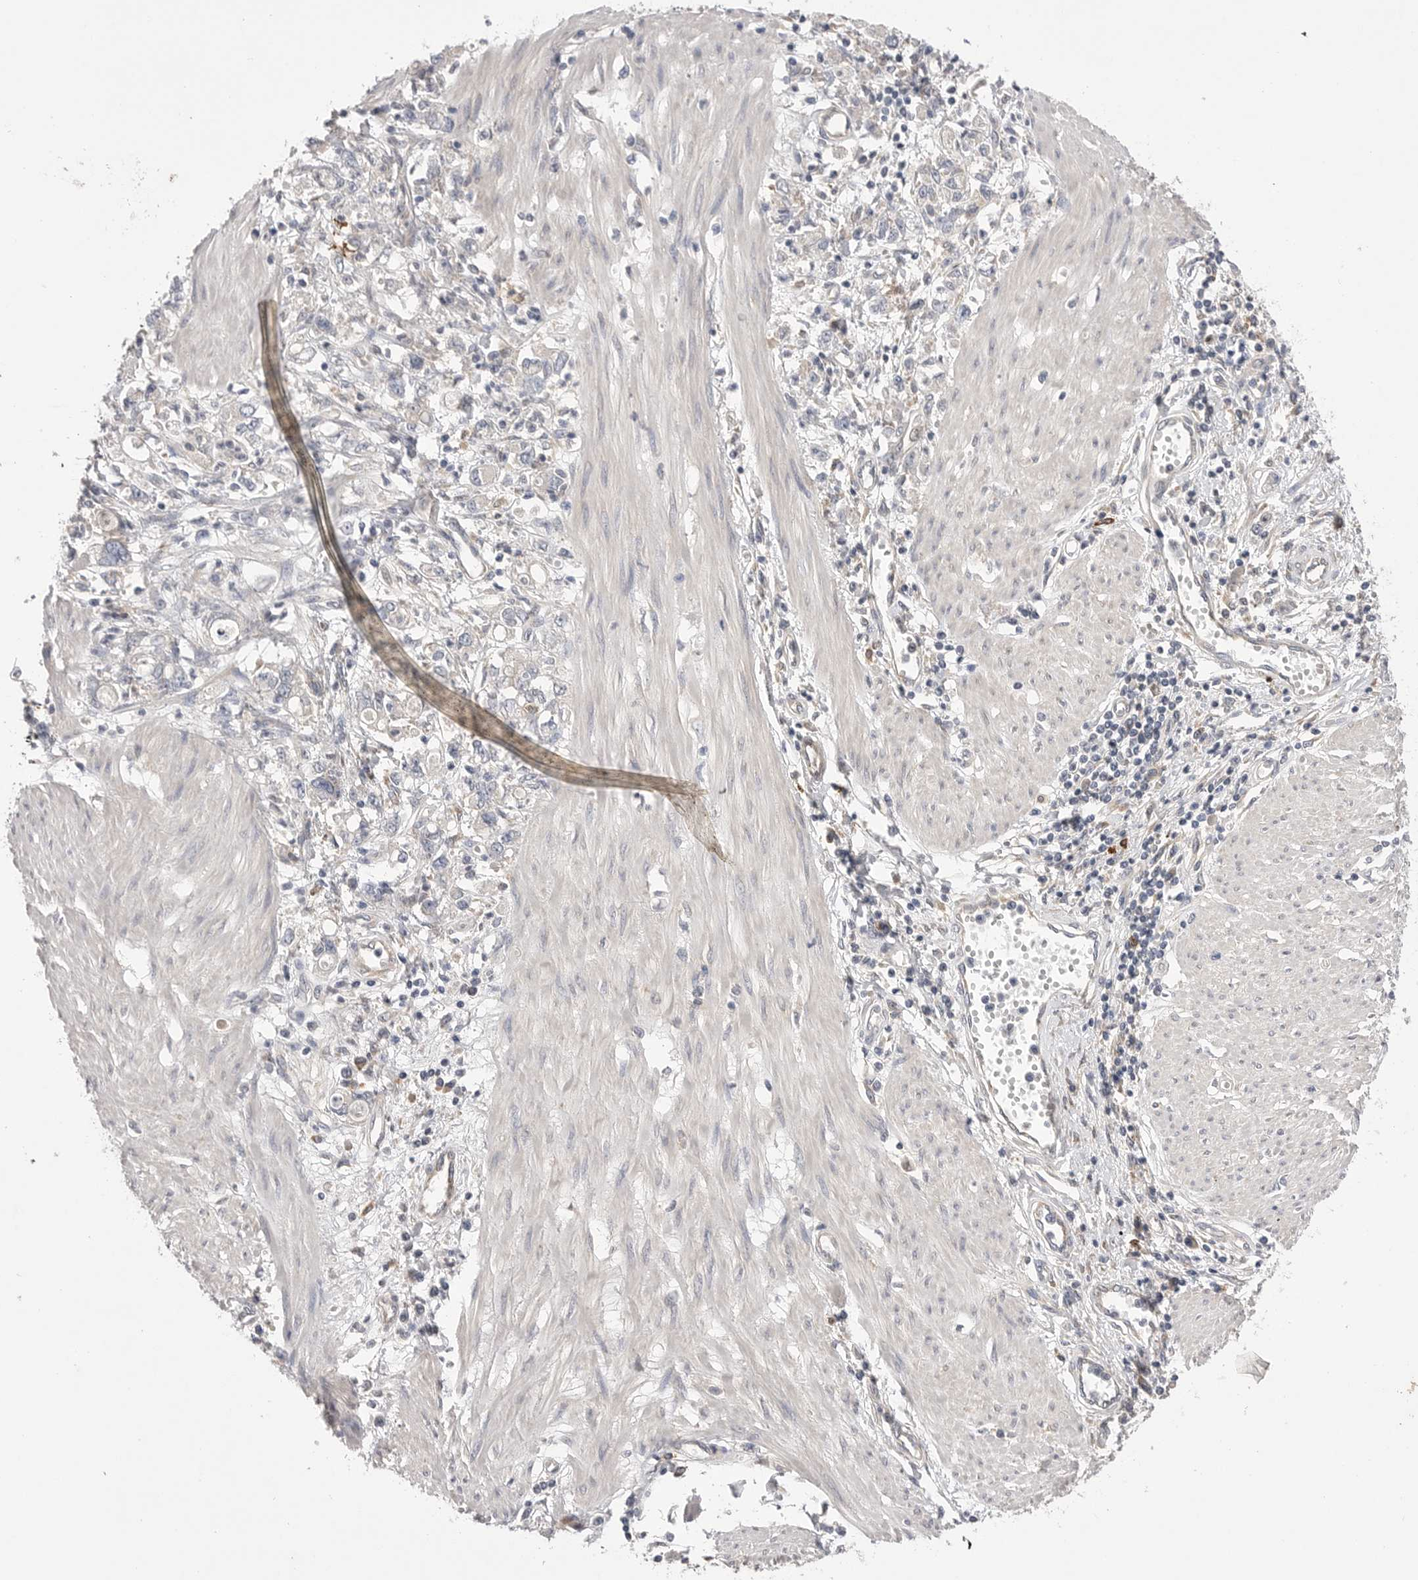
{"staining": {"intensity": "negative", "quantity": "none", "location": "none"}, "tissue": "stomach cancer", "cell_type": "Tumor cells", "image_type": "cancer", "snomed": [{"axis": "morphology", "description": "Adenocarcinoma, NOS"}, {"axis": "topography", "description": "Stomach"}], "caption": "There is no significant positivity in tumor cells of stomach cancer.", "gene": "VAC14", "patient": {"sex": "female", "age": 76}}